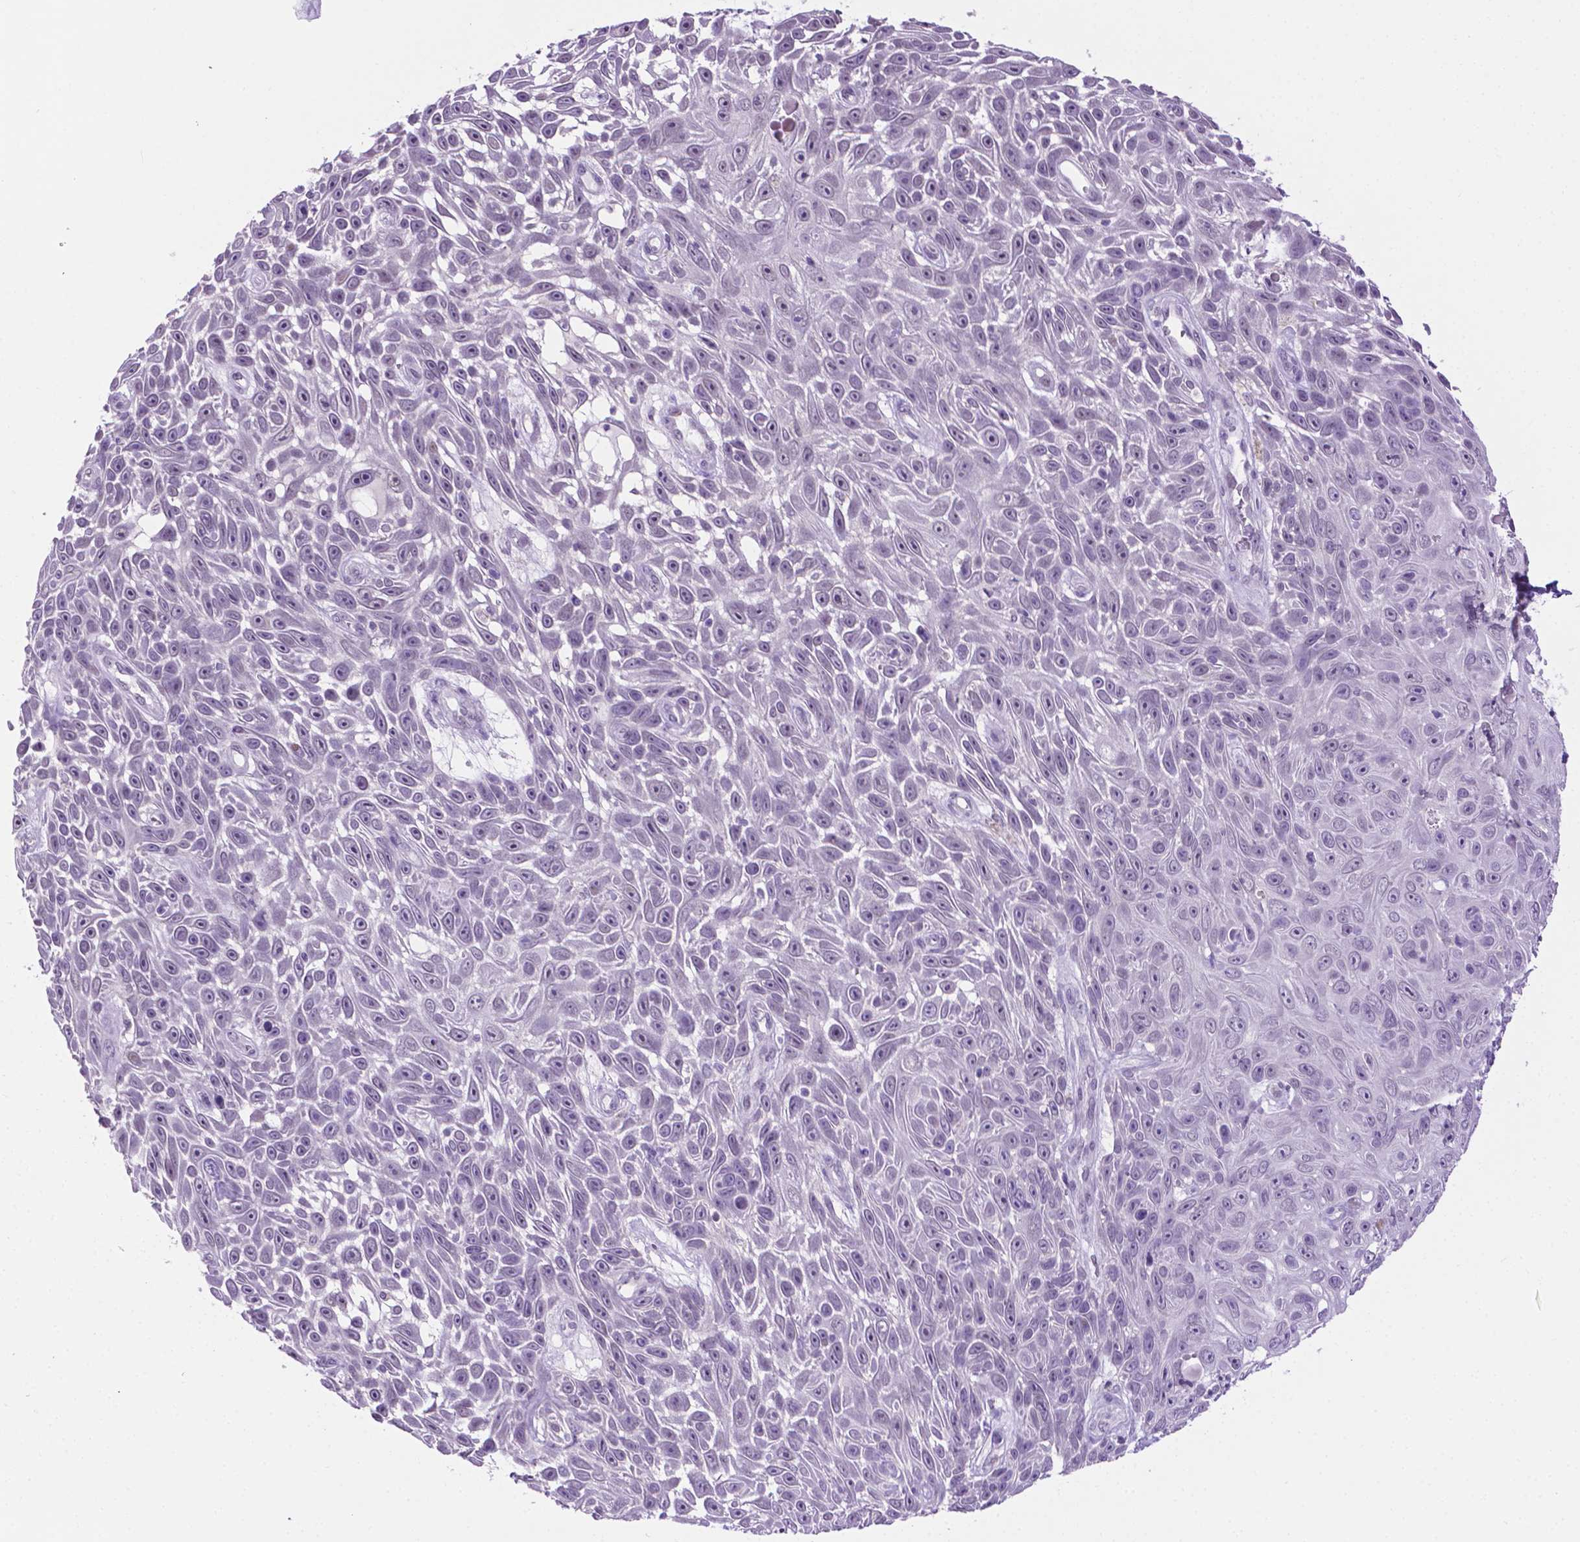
{"staining": {"intensity": "negative", "quantity": "none", "location": "none"}, "tissue": "skin cancer", "cell_type": "Tumor cells", "image_type": "cancer", "snomed": [{"axis": "morphology", "description": "Squamous cell carcinoma, NOS"}, {"axis": "topography", "description": "Skin"}], "caption": "Histopathology image shows no significant protein expression in tumor cells of squamous cell carcinoma (skin).", "gene": "MMP27", "patient": {"sex": "male", "age": 82}}